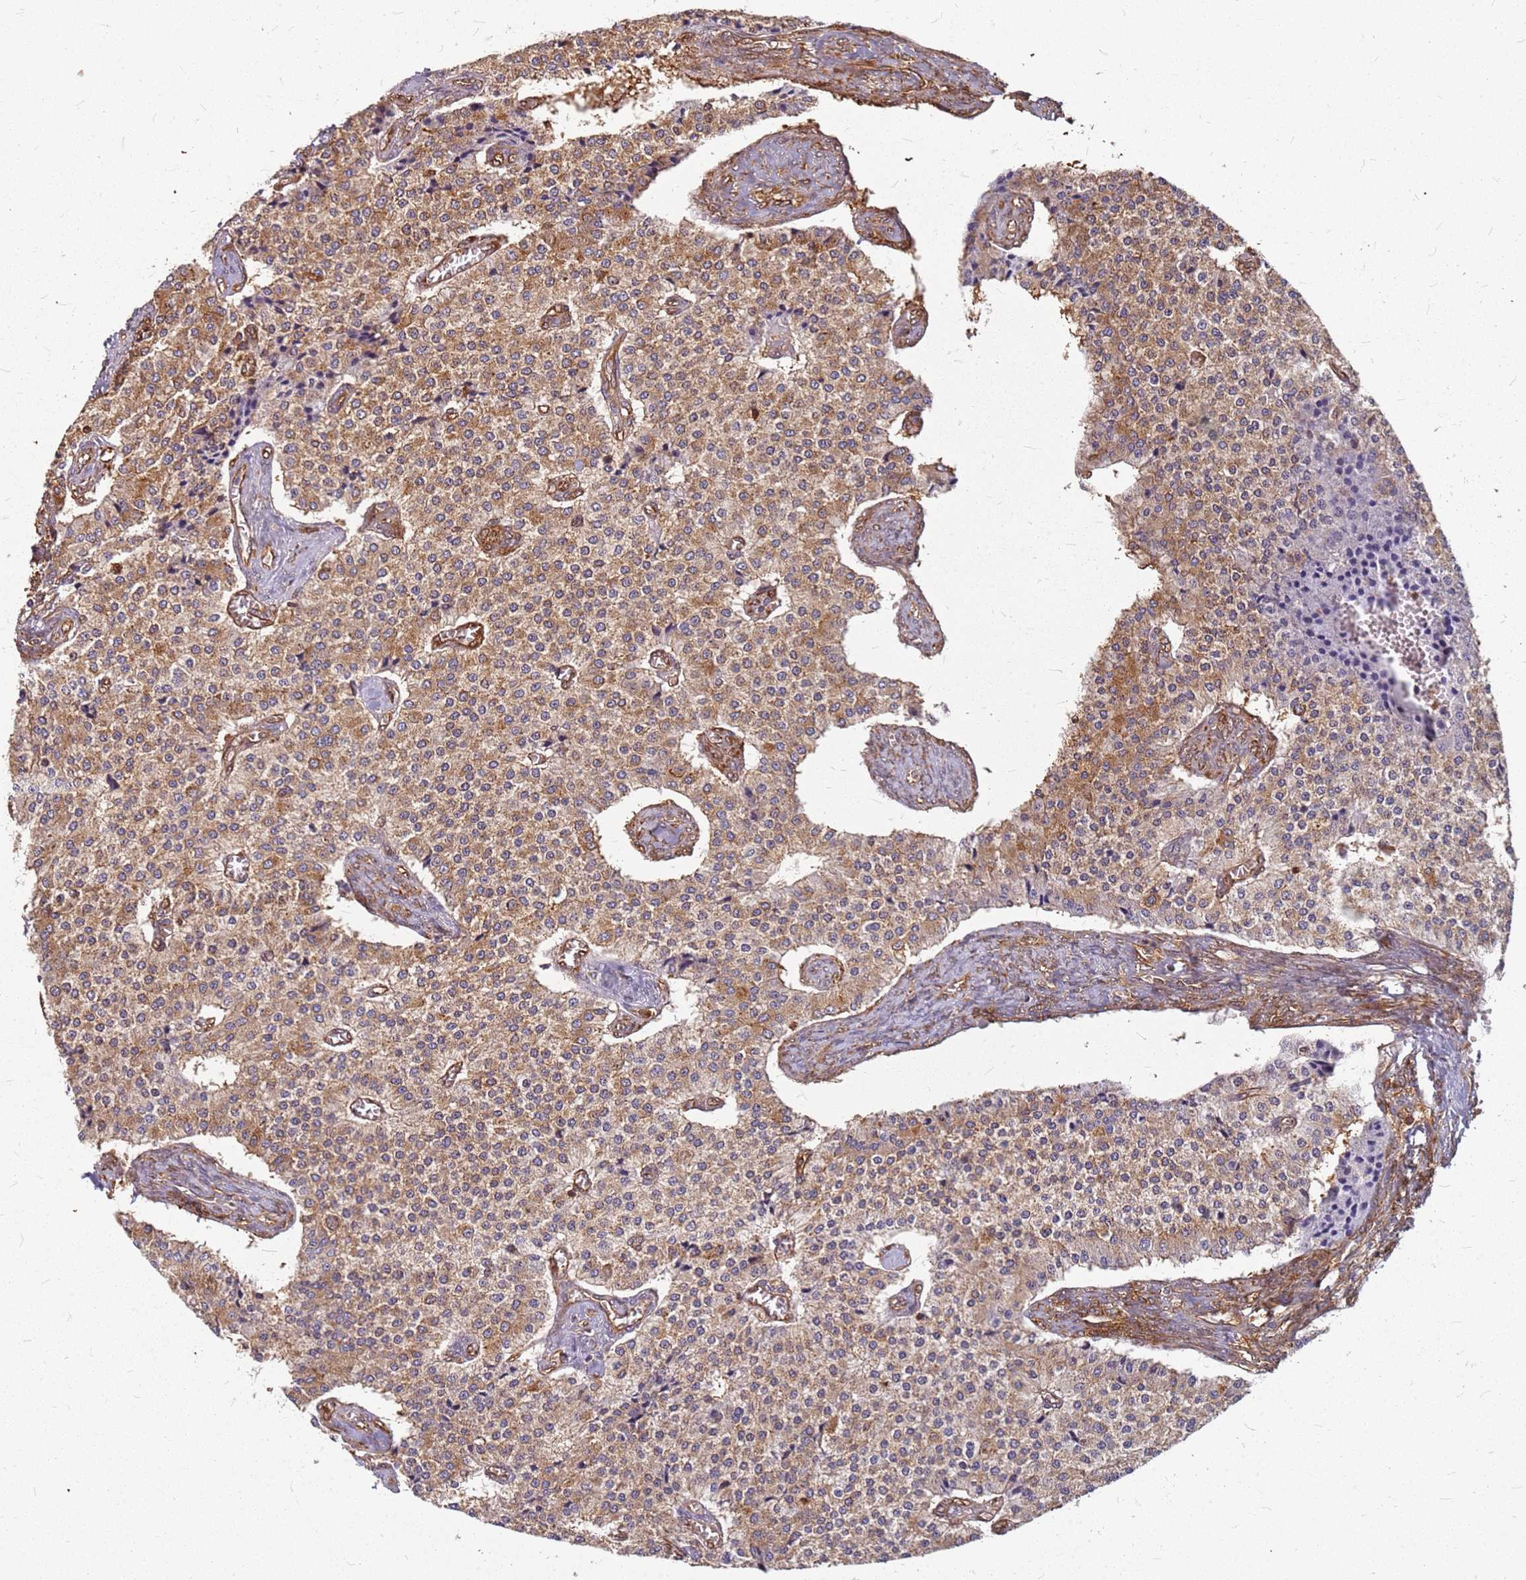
{"staining": {"intensity": "moderate", "quantity": ">75%", "location": "cytoplasmic/membranous"}, "tissue": "carcinoid", "cell_type": "Tumor cells", "image_type": "cancer", "snomed": [{"axis": "morphology", "description": "Carcinoid, malignant, NOS"}, {"axis": "topography", "description": "Colon"}], "caption": "Brown immunohistochemical staining in malignant carcinoid reveals moderate cytoplasmic/membranous positivity in approximately >75% of tumor cells. (Brightfield microscopy of DAB IHC at high magnification).", "gene": "HDX", "patient": {"sex": "female", "age": 52}}